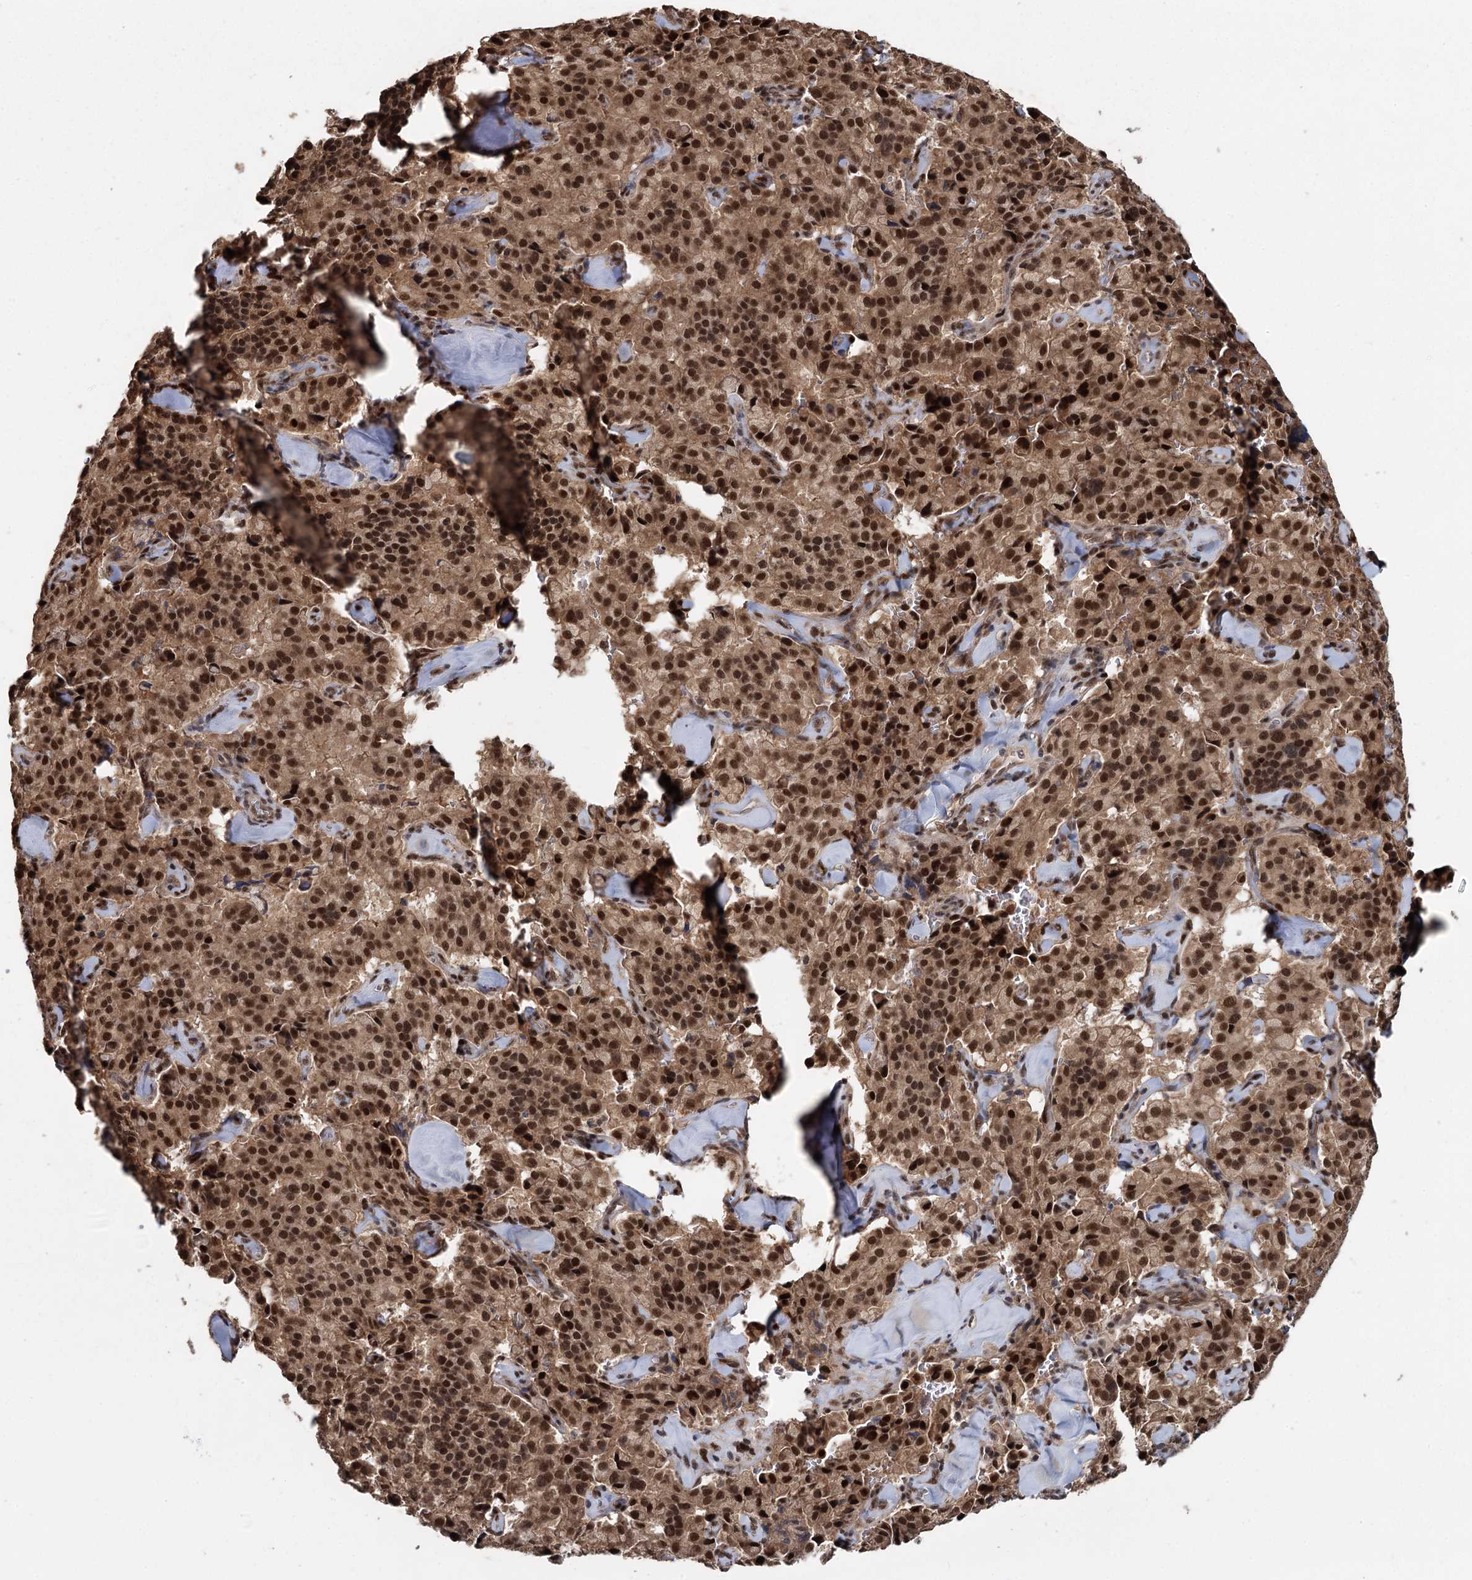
{"staining": {"intensity": "strong", "quantity": ">75%", "location": "nuclear"}, "tissue": "pancreatic cancer", "cell_type": "Tumor cells", "image_type": "cancer", "snomed": [{"axis": "morphology", "description": "Adenocarcinoma, NOS"}, {"axis": "topography", "description": "Pancreas"}], "caption": "High-power microscopy captured an immunohistochemistry (IHC) photomicrograph of pancreatic cancer (adenocarcinoma), revealing strong nuclear staining in about >75% of tumor cells.", "gene": "MYG1", "patient": {"sex": "male", "age": 65}}